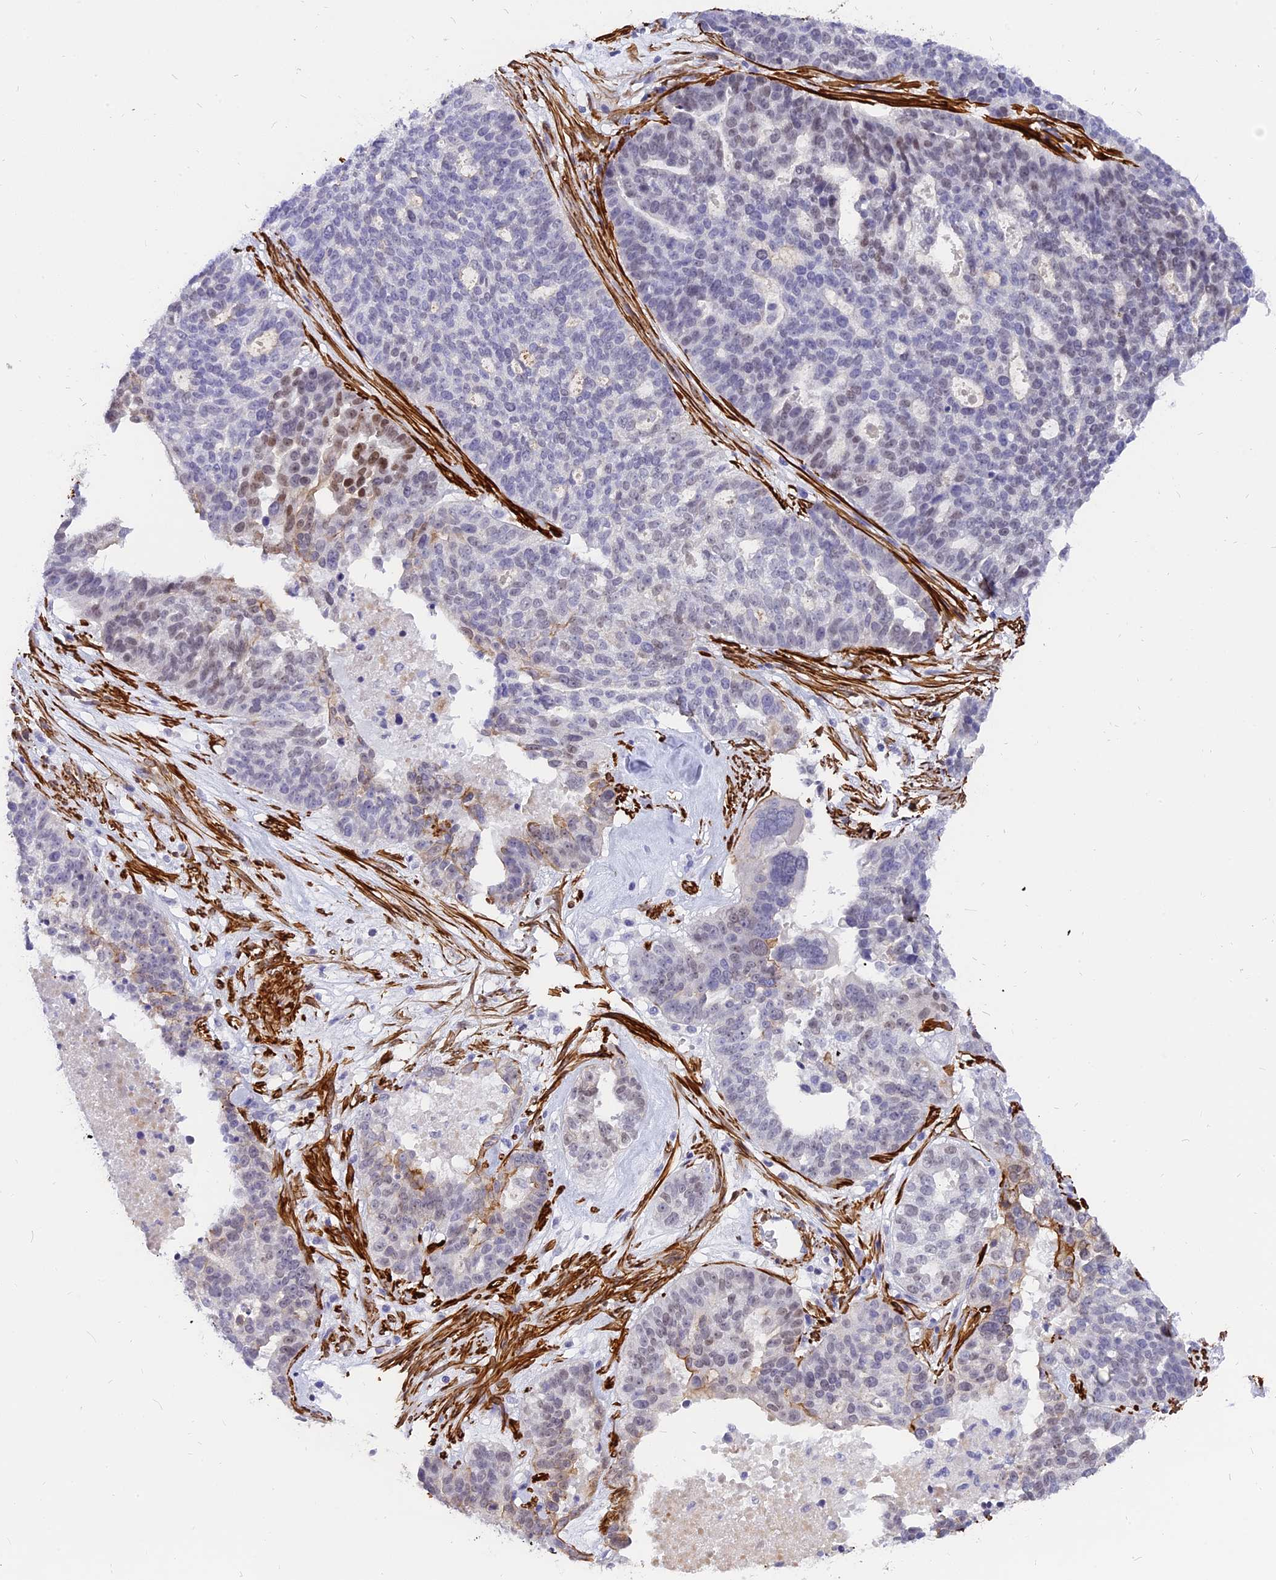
{"staining": {"intensity": "negative", "quantity": "none", "location": "none"}, "tissue": "ovarian cancer", "cell_type": "Tumor cells", "image_type": "cancer", "snomed": [{"axis": "morphology", "description": "Cystadenocarcinoma, serous, NOS"}, {"axis": "topography", "description": "Ovary"}], "caption": "Immunohistochemical staining of human ovarian serous cystadenocarcinoma exhibits no significant staining in tumor cells.", "gene": "CENPV", "patient": {"sex": "female", "age": 59}}